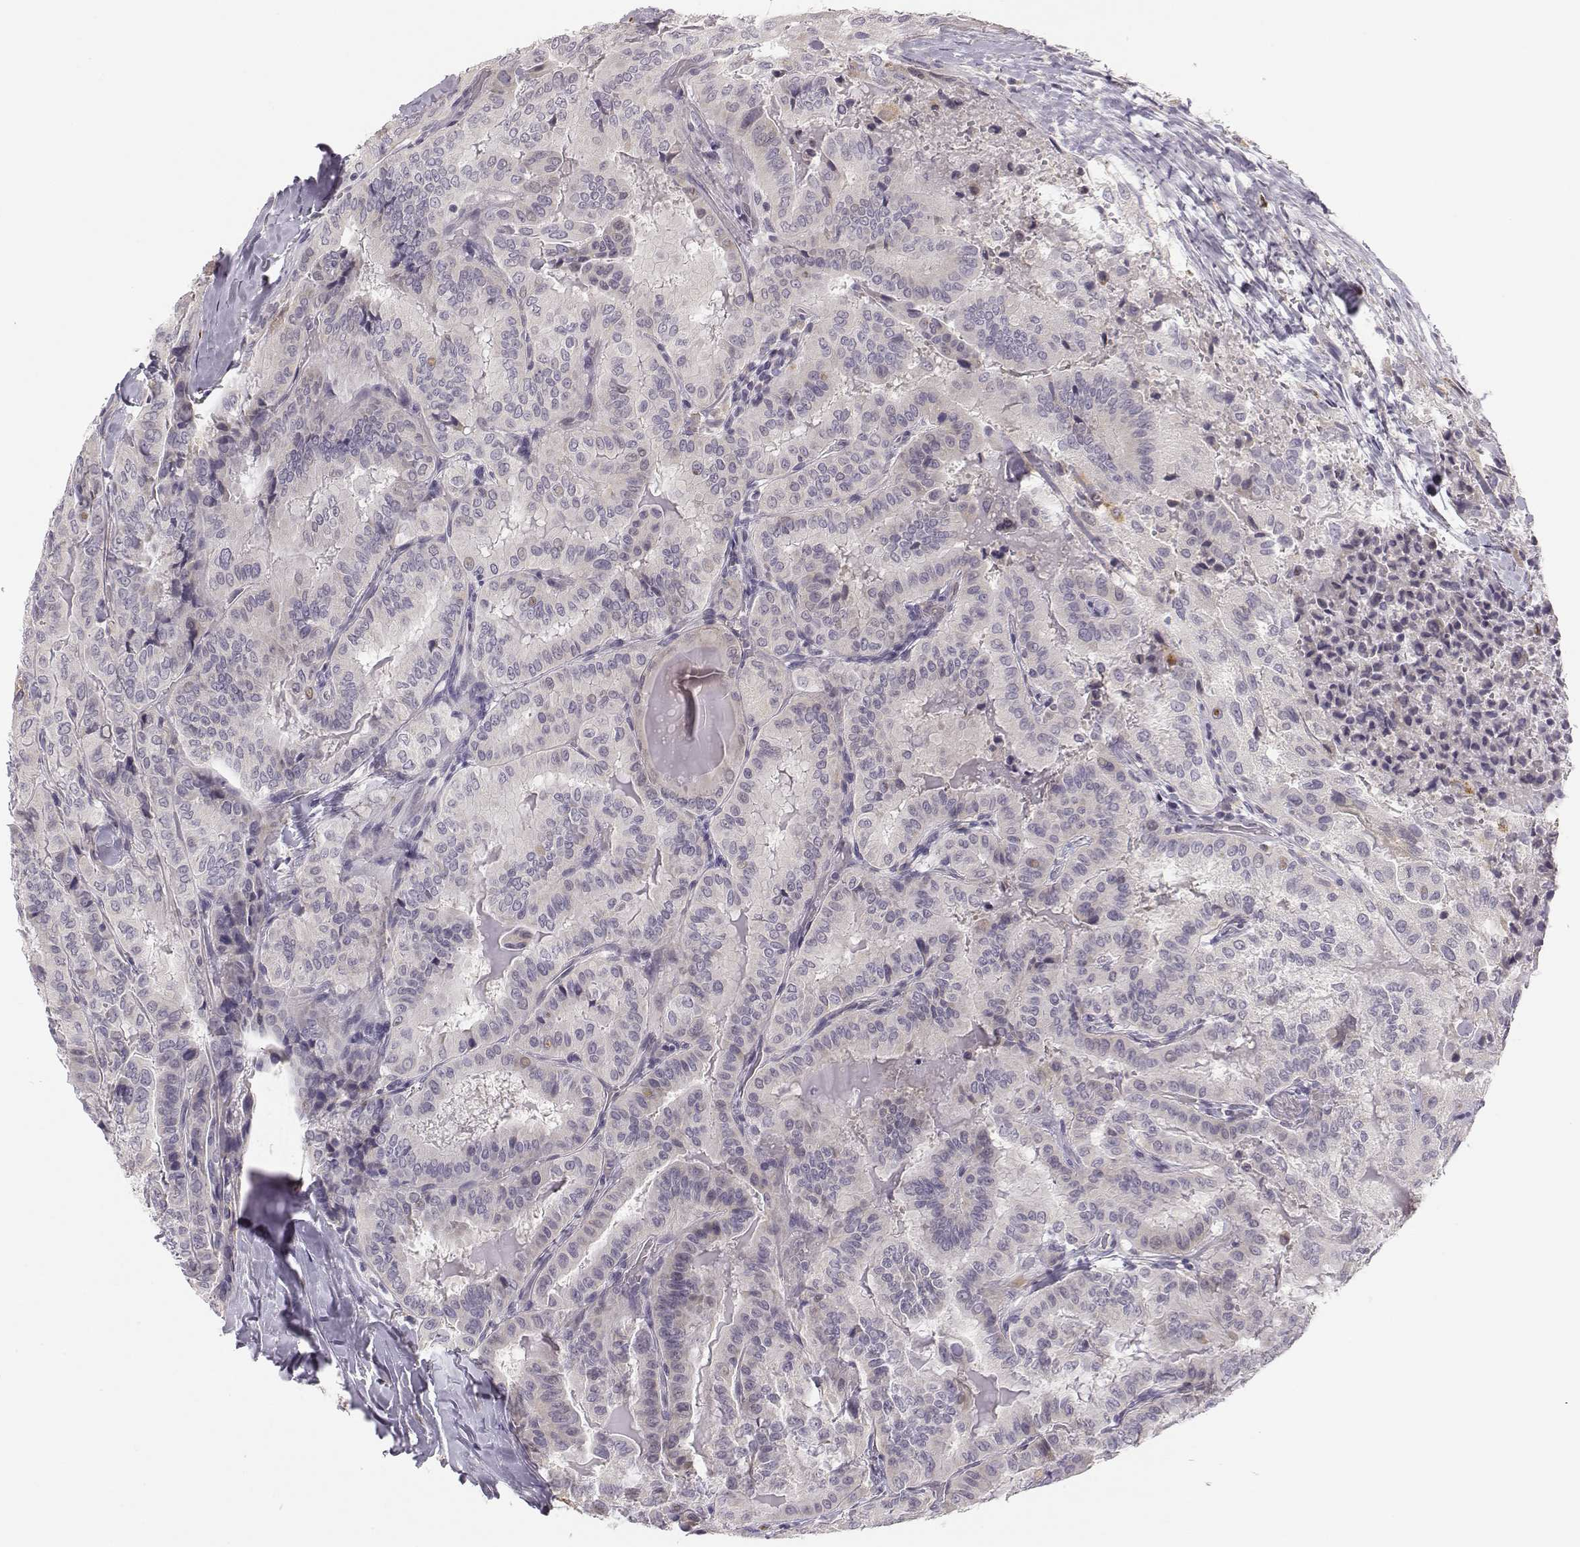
{"staining": {"intensity": "weak", "quantity": "<25%", "location": "cytoplasmic/membranous"}, "tissue": "thyroid cancer", "cell_type": "Tumor cells", "image_type": "cancer", "snomed": [{"axis": "morphology", "description": "Papillary adenocarcinoma, NOS"}, {"axis": "topography", "description": "Thyroid gland"}], "caption": "An immunohistochemistry micrograph of thyroid cancer is shown. There is no staining in tumor cells of thyroid cancer.", "gene": "ACSL6", "patient": {"sex": "female", "age": 68}}